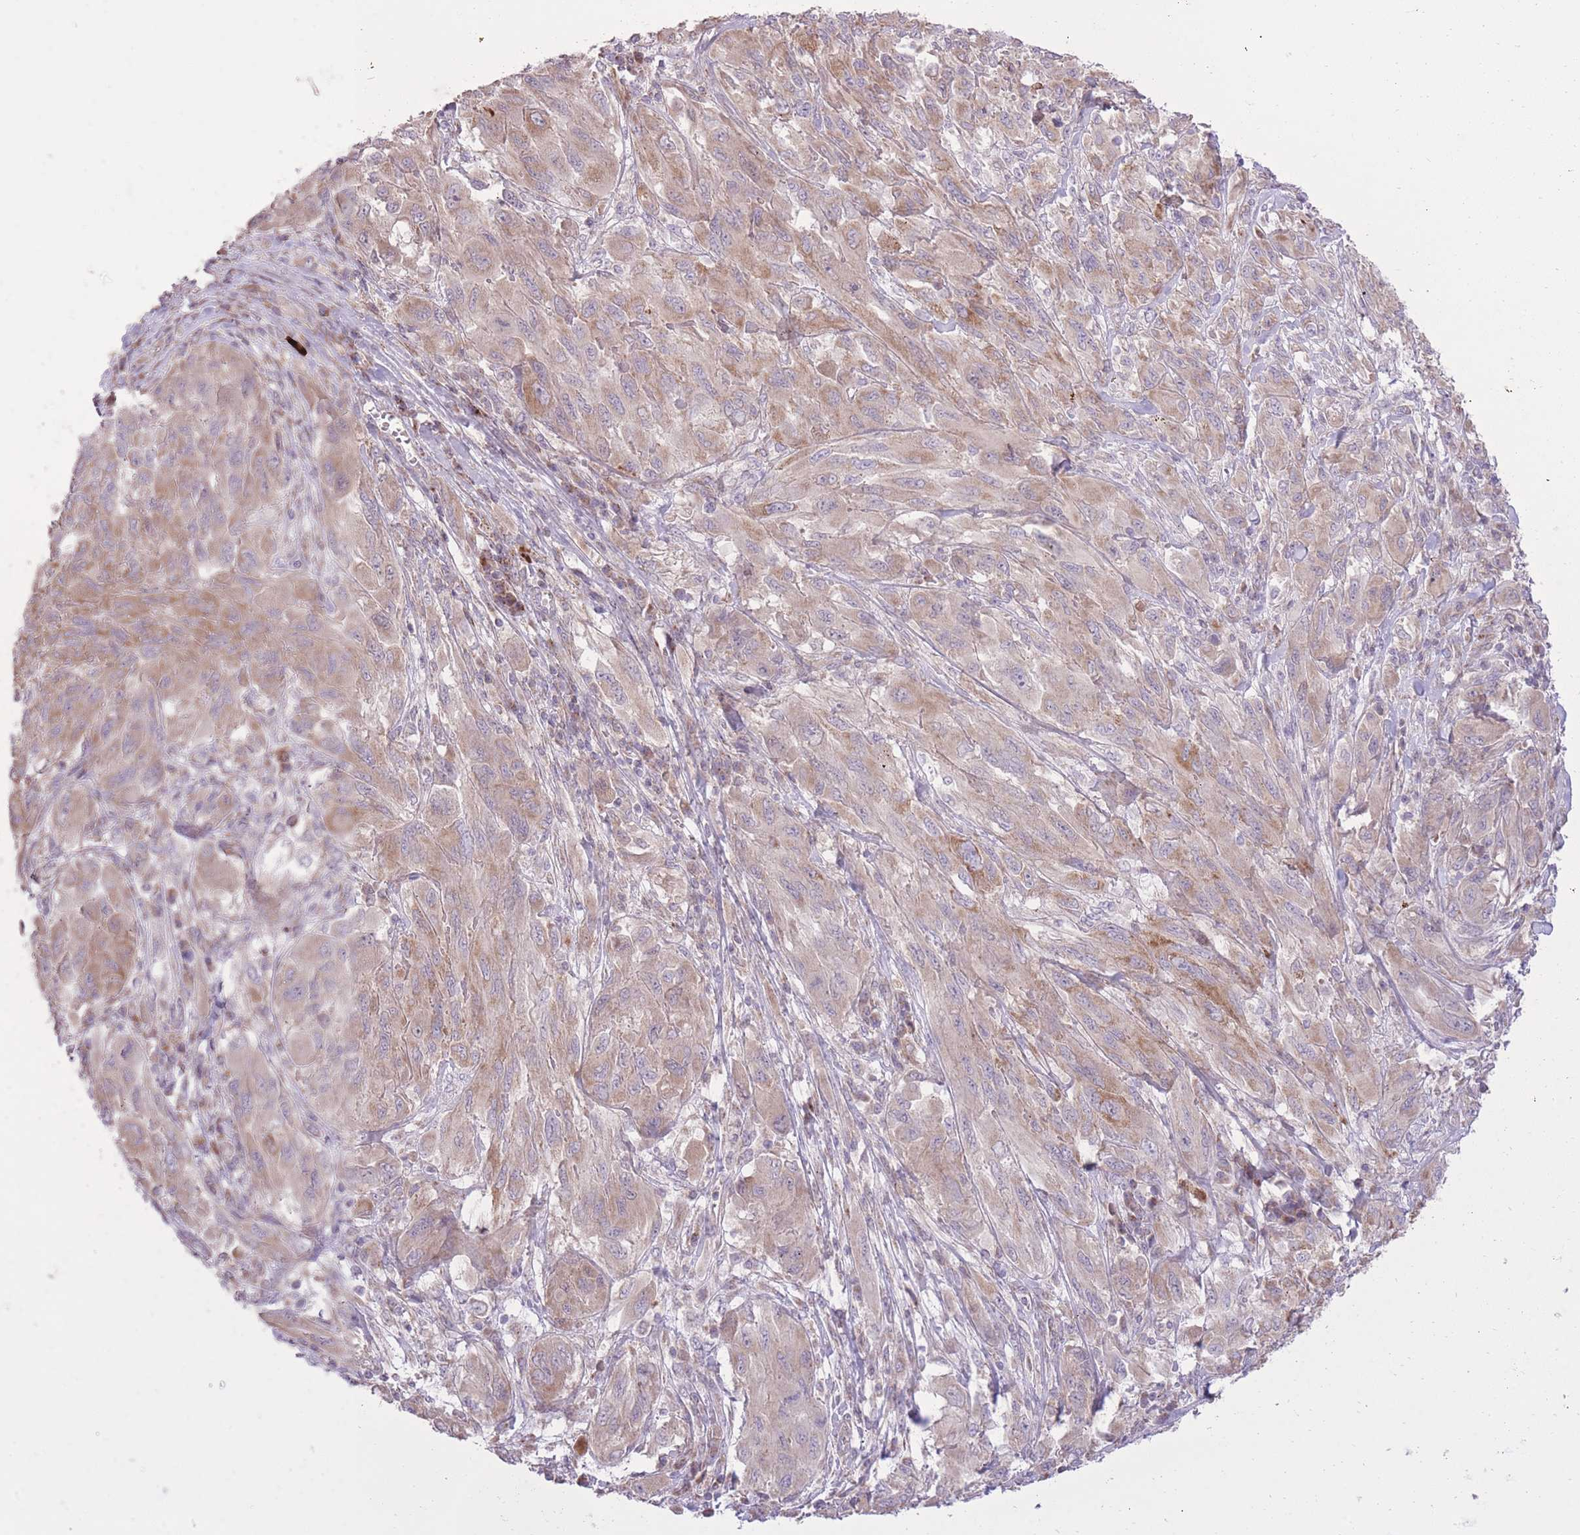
{"staining": {"intensity": "weak", "quantity": "25%-75%", "location": "cytoplasmic/membranous"}, "tissue": "melanoma", "cell_type": "Tumor cells", "image_type": "cancer", "snomed": [{"axis": "morphology", "description": "Malignant melanoma, NOS"}, {"axis": "topography", "description": "Skin"}], "caption": "IHC (DAB (3,3'-diaminobenzidine)) staining of melanoma displays weak cytoplasmic/membranous protein positivity in approximately 25%-75% of tumor cells.", "gene": "SLC4A4", "patient": {"sex": "female", "age": 91}}